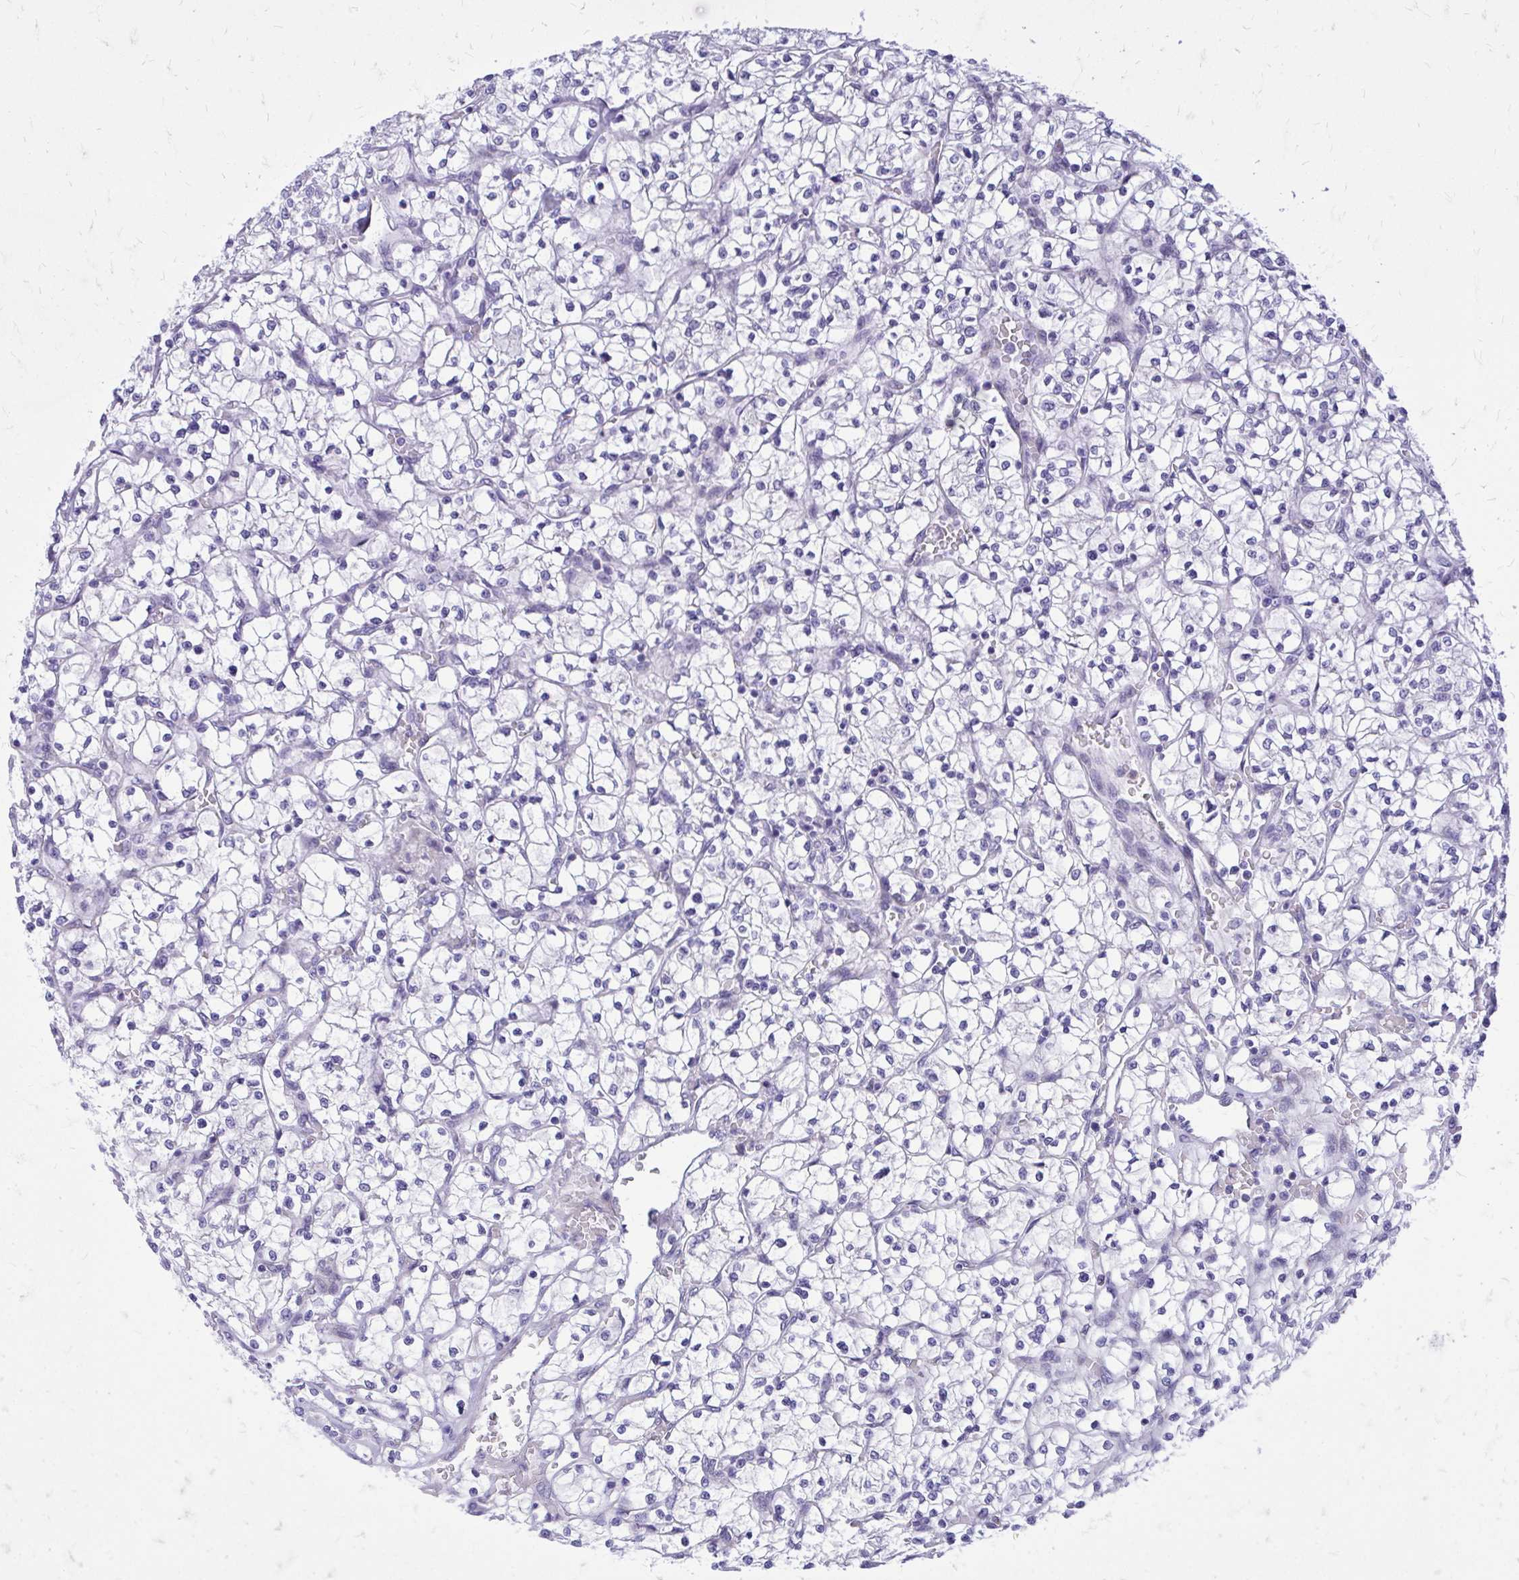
{"staining": {"intensity": "negative", "quantity": "none", "location": "none"}, "tissue": "renal cancer", "cell_type": "Tumor cells", "image_type": "cancer", "snomed": [{"axis": "morphology", "description": "Adenocarcinoma, NOS"}, {"axis": "topography", "description": "Kidney"}], "caption": "Tumor cells show no significant protein staining in renal adenocarcinoma.", "gene": "ADAMTSL1", "patient": {"sex": "female", "age": 64}}